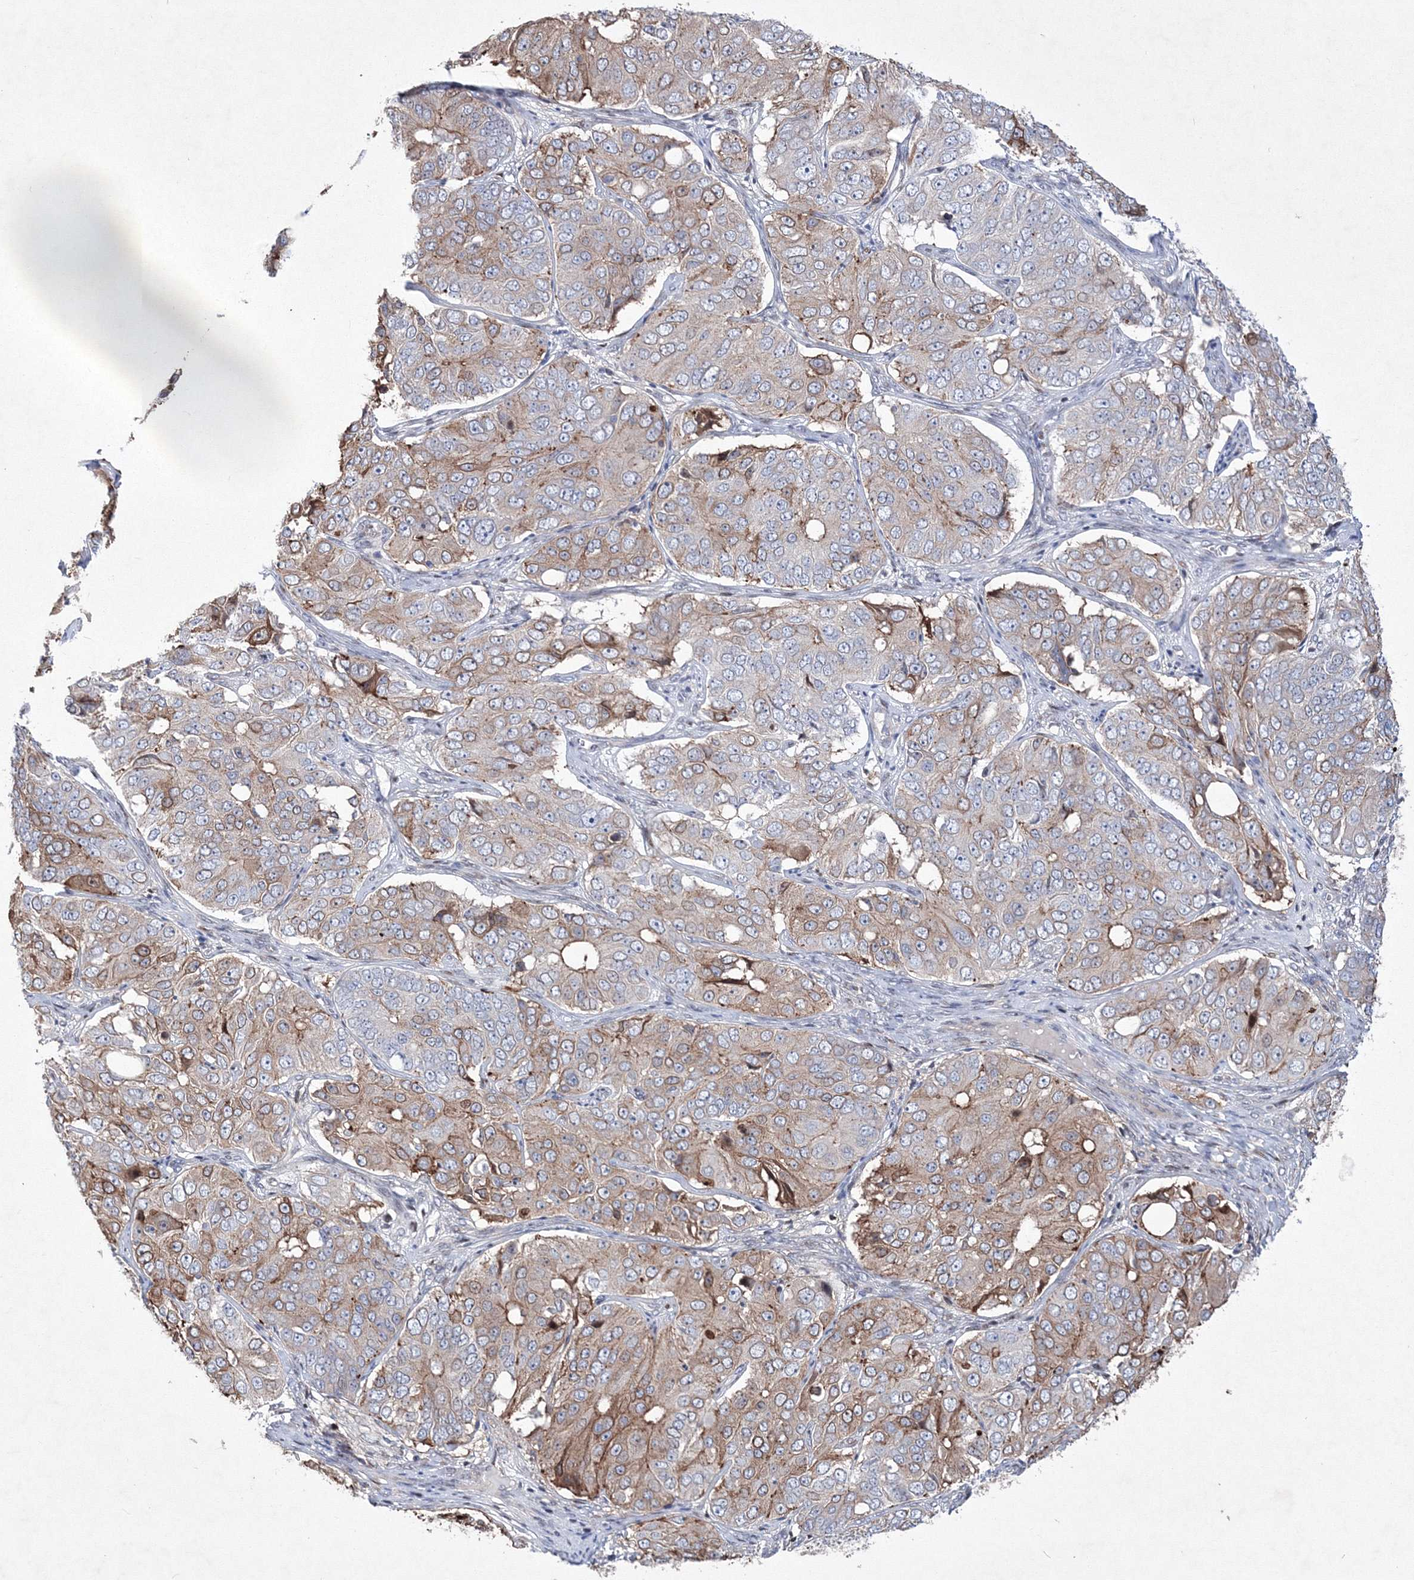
{"staining": {"intensity": "moderate", "quantity": "<25%", "location": "cytoplasmic/membranous"}, "tissue": "ovarian cancer", "cell_type": "Tumor cells", "image_type": "cancer", "snomed": [{"axis": "morphology", "description": "Carcinoma, endometroid"}, {"axis": "topography", "description": "Ovary"}], "caption": "The immunohistochemical stain shows moderate cytoplasmic/membranous positivity in tumor cells of ovarian endometroid carcinoma tissue.", "gene": "RNPEPL1", "patient": {"sex": "female", "age": 51}}